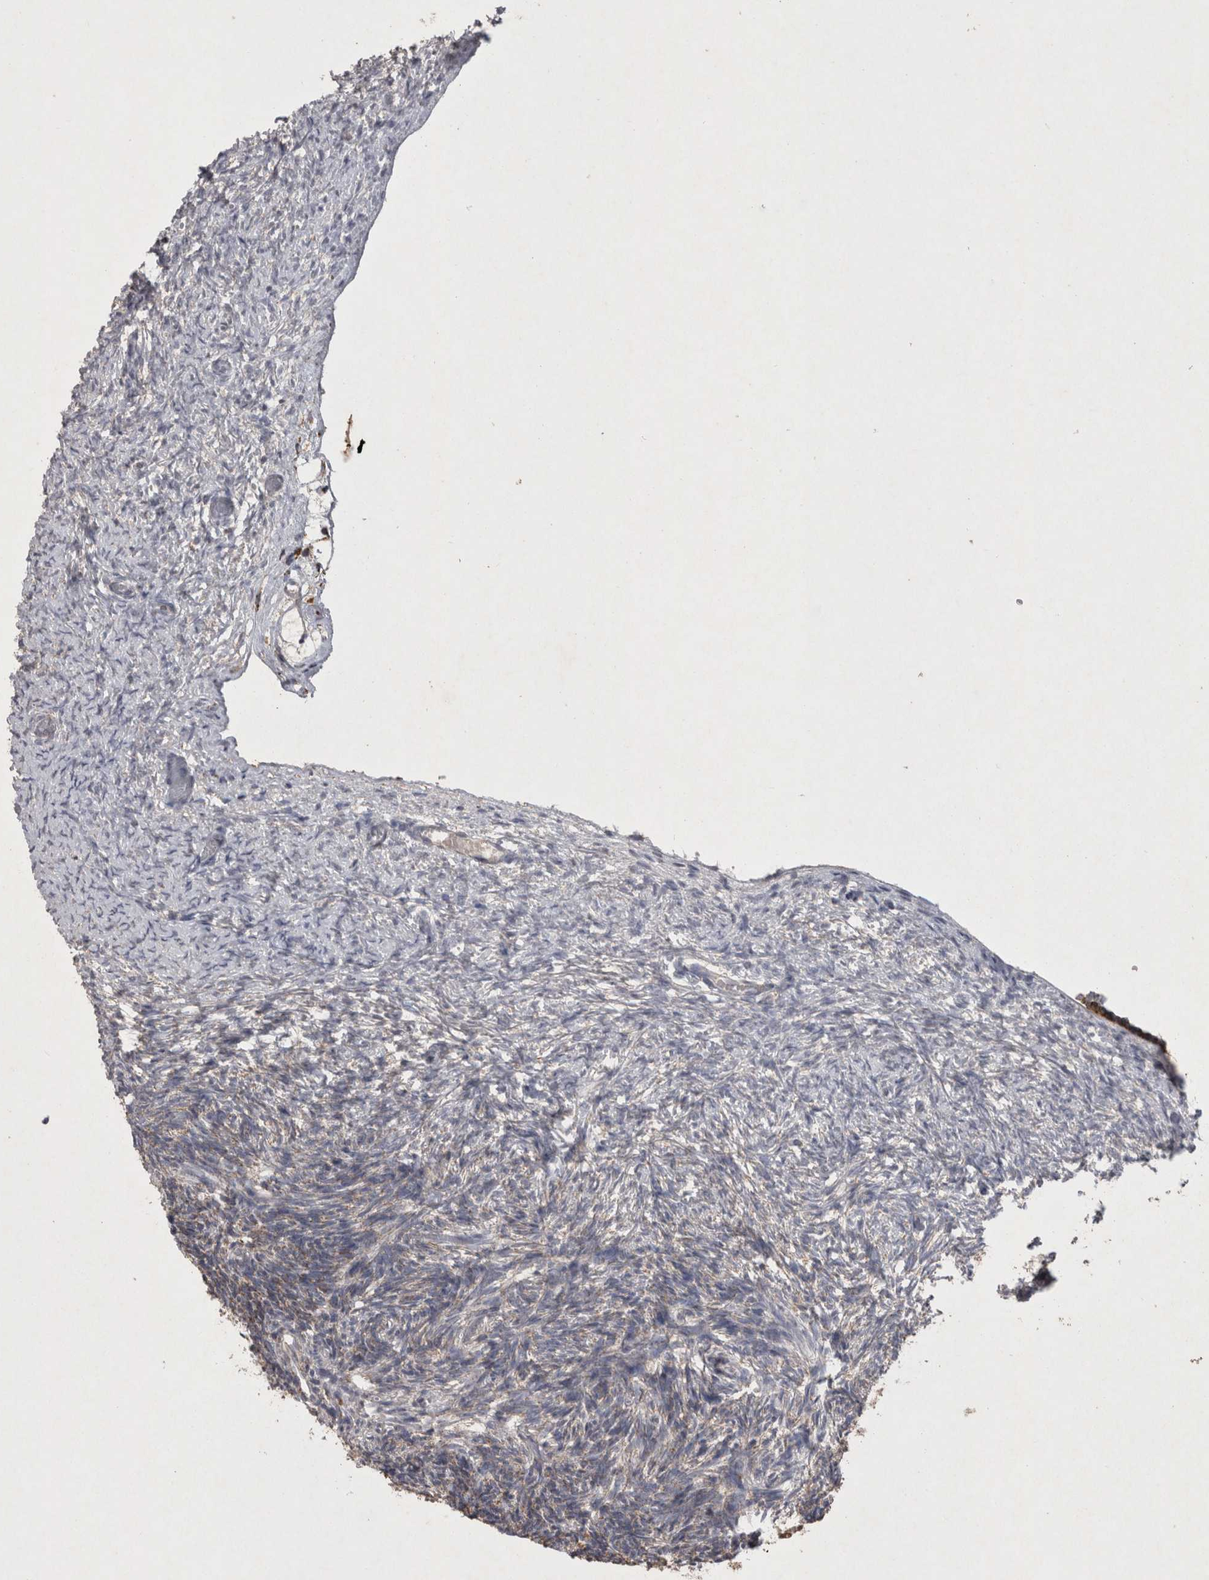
{"staining": {"intensity": "strong", "quantity": ">75%", "location": "cytoplasmic/membranous"}, "tissue": "ovary", "cell_type": "Follicle cells", "image_type": "normal", "snomed": [{"axis": "morphology", "description": "Normal tissue, NOS"}, {"axis": "topography", "description": "Ovary"}], "caption": "This micrograph shows immunohistochemistry (IHC) staining of normal ovary, with high strong cytoplasmic/membranous staining in about >75% of follicle cells.", "gene": "DKK3", "patient": {"sex": "female", "age": 34}}